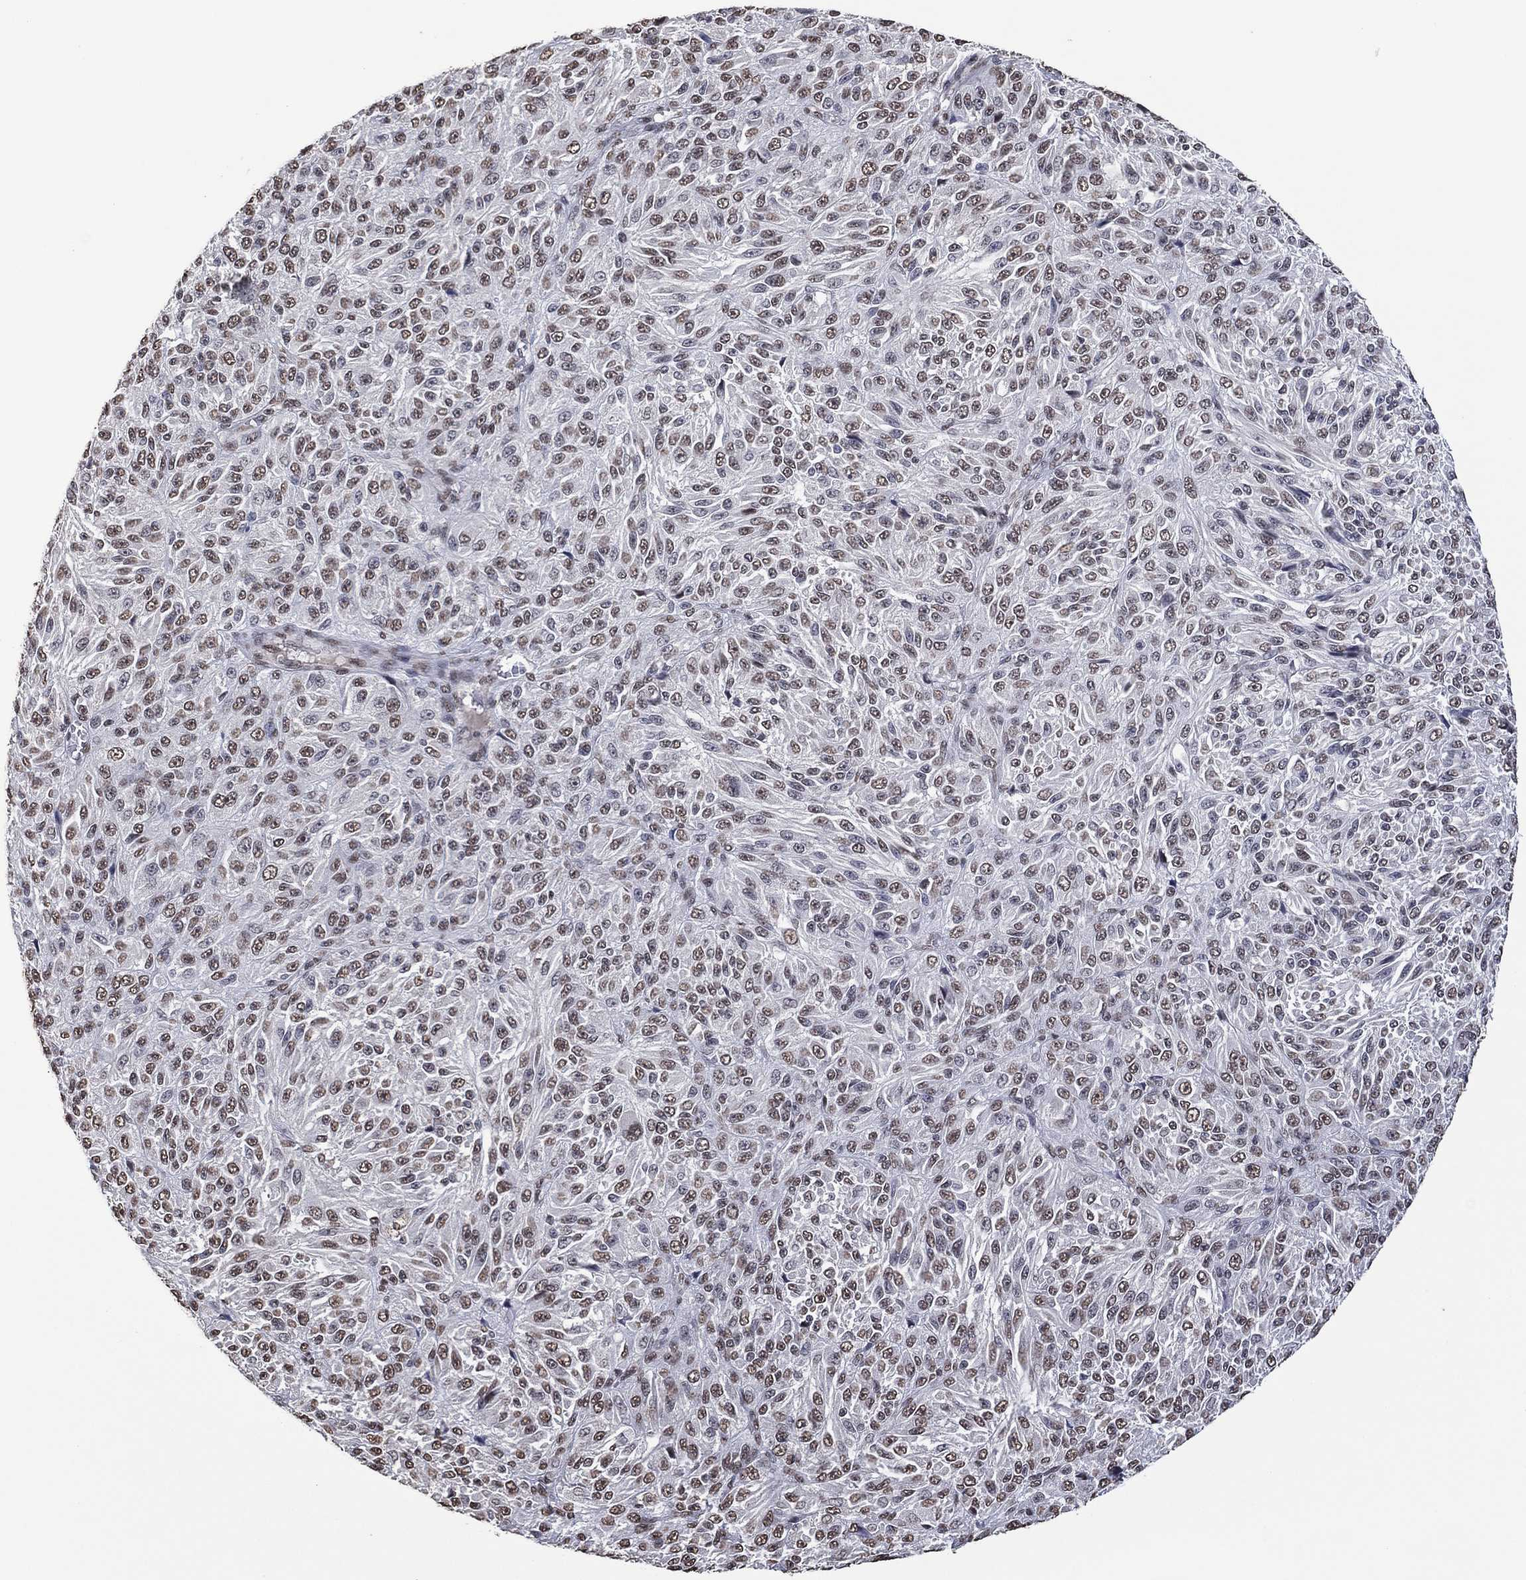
{"staining": {"intensity": "negative", "quantity": "none", "location": "none"}, "tissue": "melanoma", "cell_type": "Tumor cells", "image_type": "cancer", "snomed": [{"axis": "morphology", "description": "Malignant melanoma, Metastatic site"}, {"axis": "topography", "description": "Brain"}], "caption": "High magnification brightfield microscopy of melanoma stained with DAB (3,3'-diaminobenzidine) (brown) and counterstained with hematoxylin (blue): tumor cells show no significant staining. (Brightfield microscopy of DAB (3,3'-diaminobenzidine) IHC at high magnification).", "gene": "EHMT1", "patient": {"sex": "female", "age": 56}}